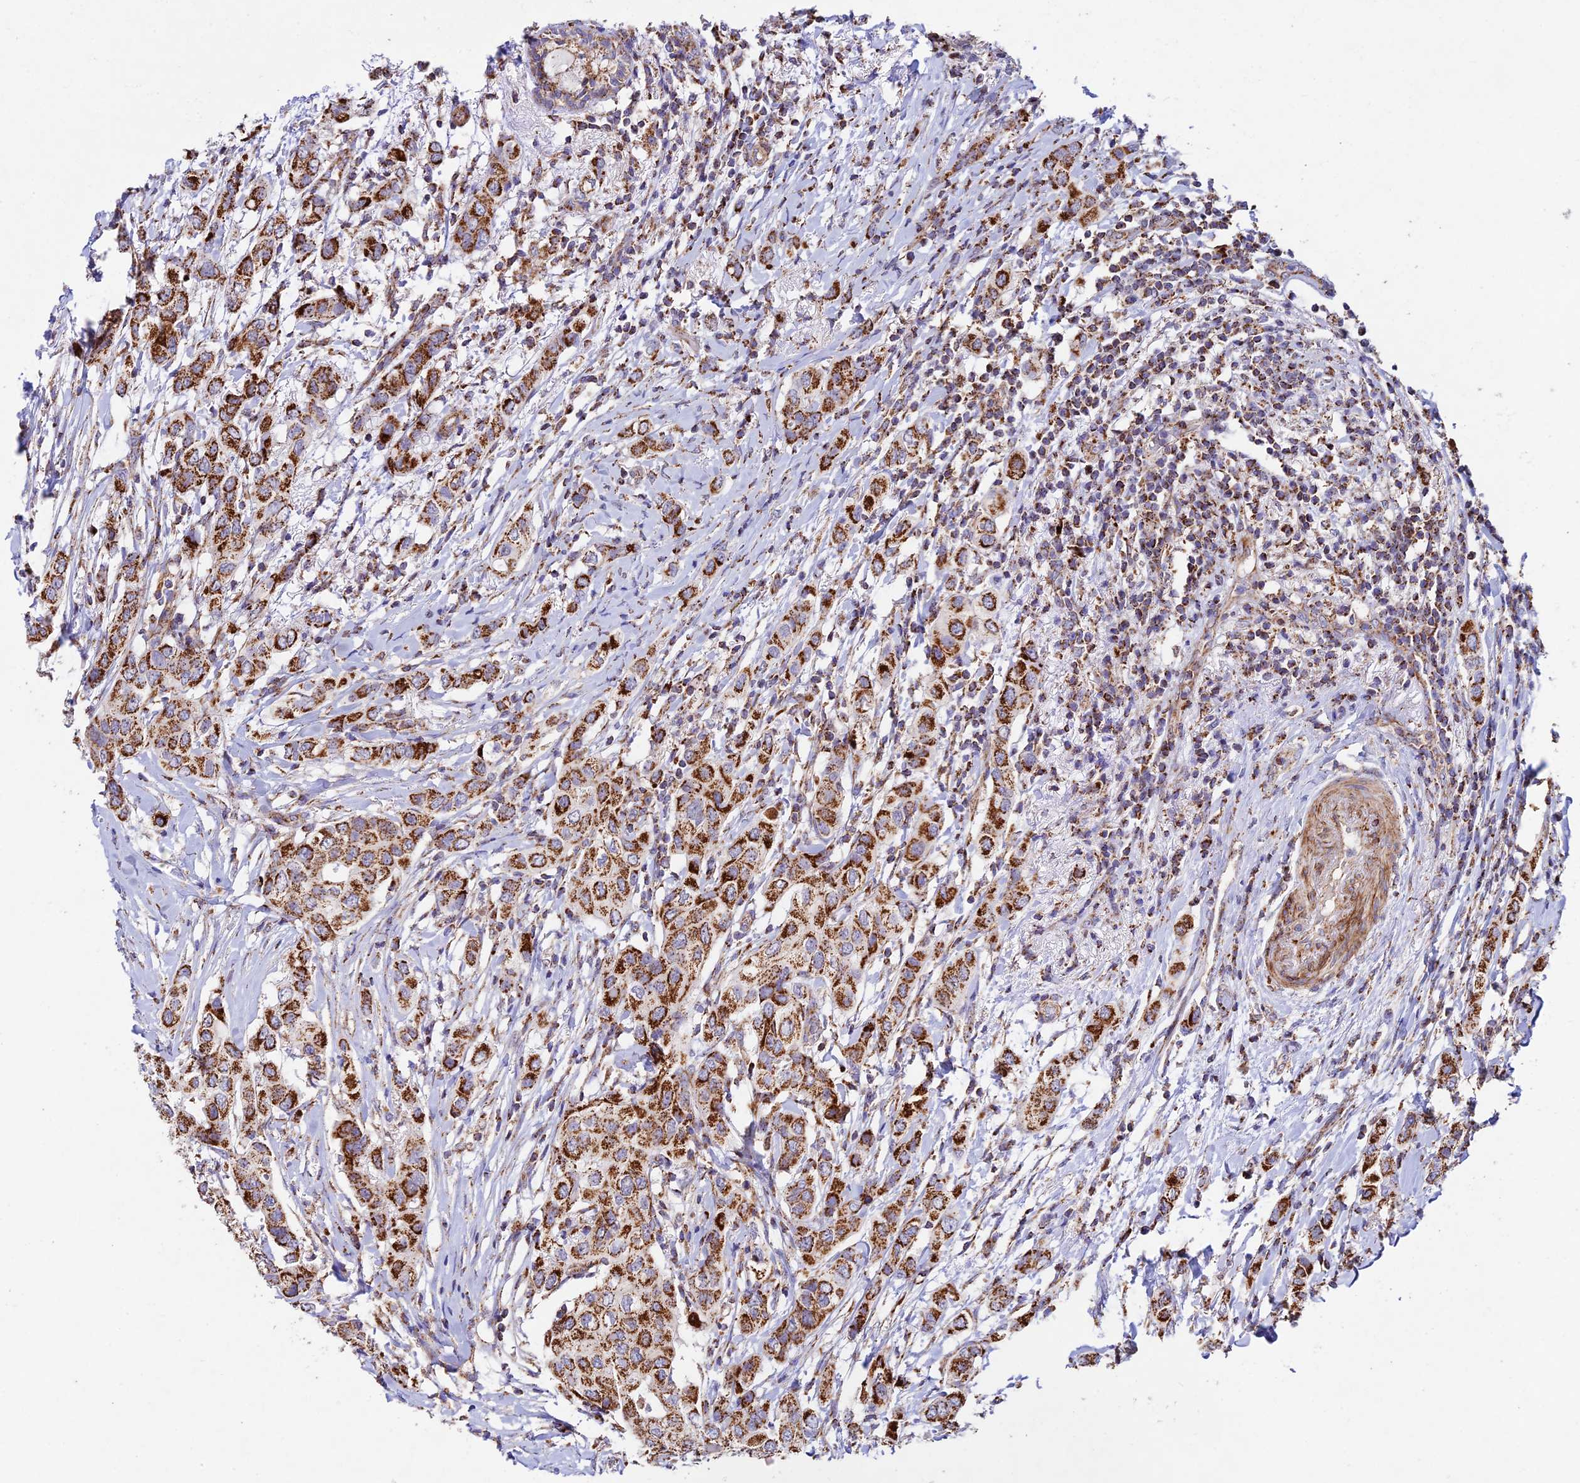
{"staining": {"intensity": "strong", "quantity": ">75%", "location": "cytoplasmic/membranous"}, "tissue": "breast cancer", "cell_type": "Tumor cells", "image_type": "cancer", "snomed": [{"axis": "morphology", "description": "Lobular carcinoma"}, {"axis": "topography", "description": "Breast"}], "caption": "Immunohistochemical staining of breast lobular carcinoma displays high levels of strong cytoplasmic/membranous positivity in approximately >75% of tumor cells. (DAB IHC with brightfield microscopy, high magnification).", "gene": "KHDC3L", "patient": {"sex": "female", "age": 51}}